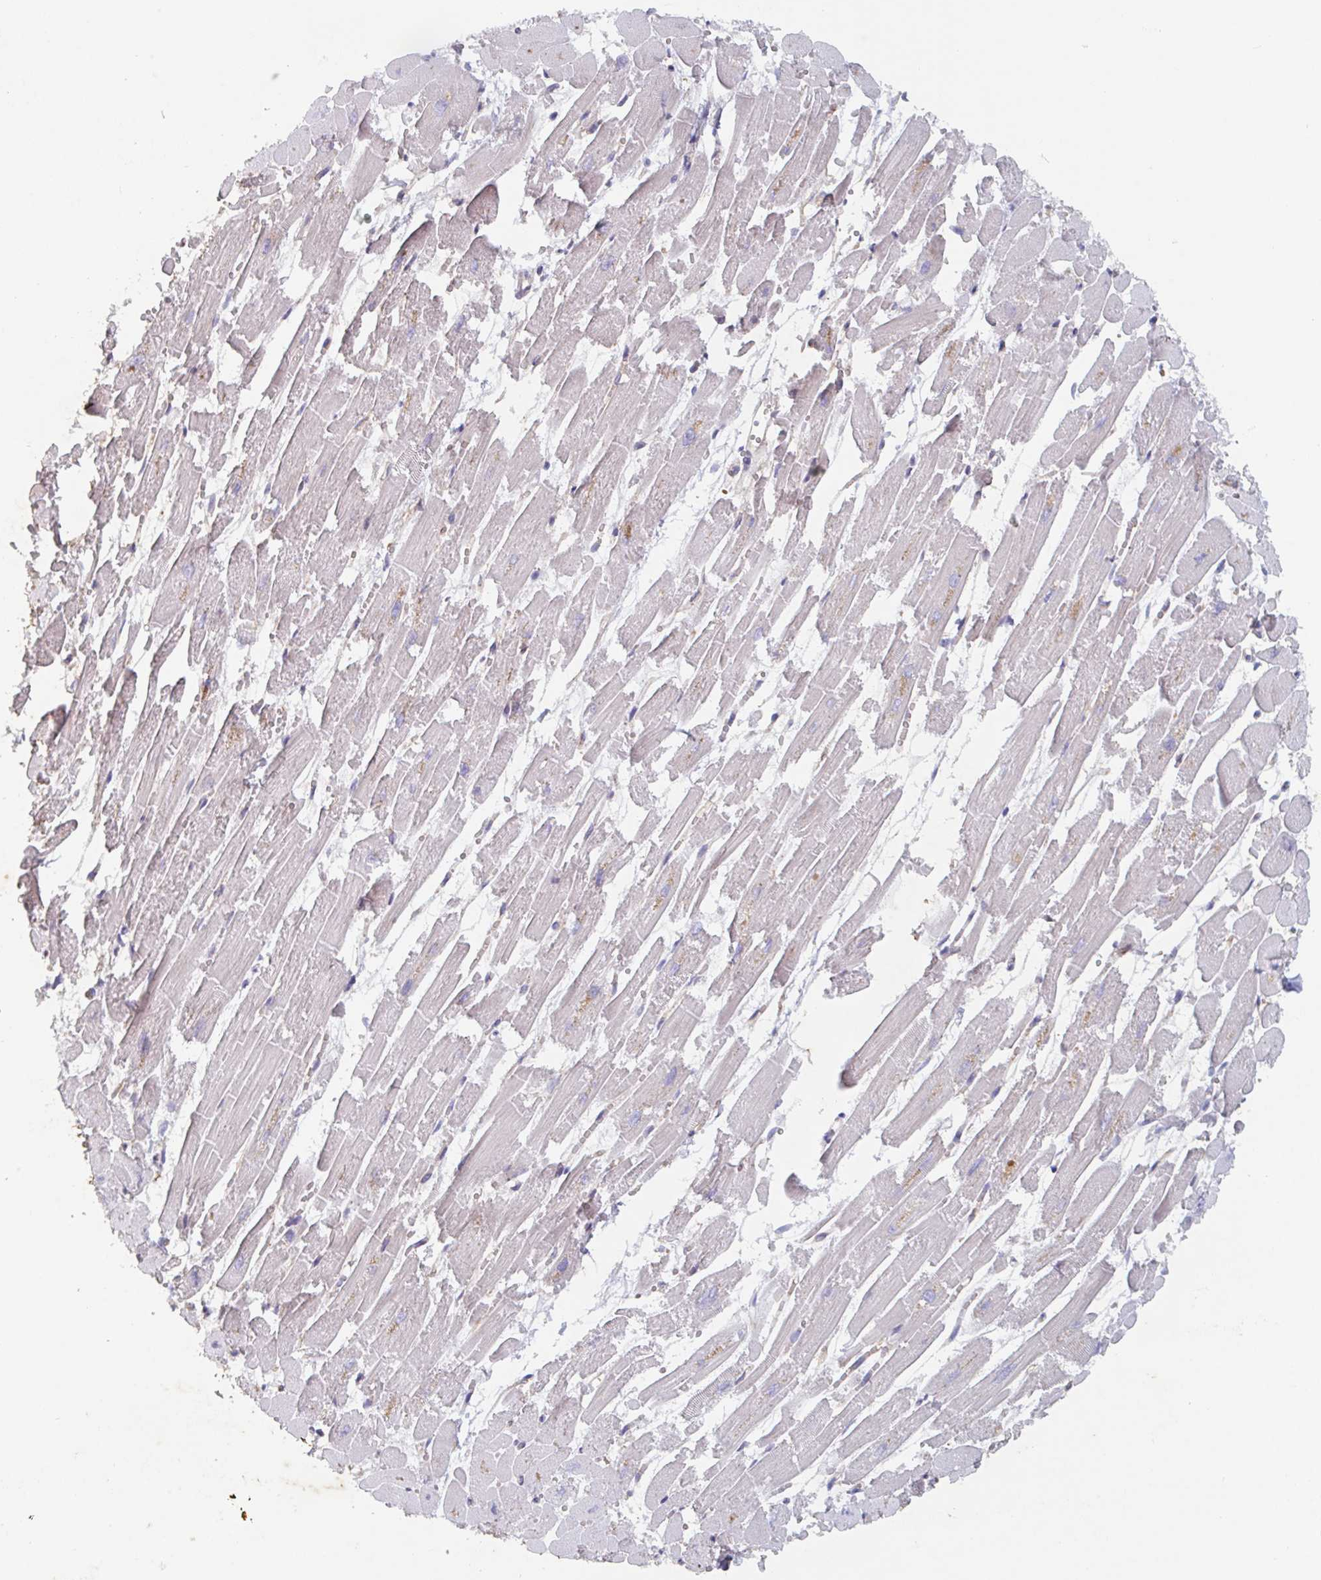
{"staining": {"intensity": "negative", "quantity": "none", "location": "none"}, "tissue": "heart muscle", "cell_type": "Cardiomyocytes", "image_type": "normal", "snomed": [{"axis": "morphology", "description": "Normal tissue, NOS"}, {"axis": "topography", "description": "Heart"}], "caption": "This image is of unremarkable heart muscle stained with immunohistochemistry to label a protein in brown with the nuclei are counter-stained blue. There is no positivity in cardiomyocytes.", "gene": "MANBA", "patient": {"sex": "female", "age": 52}}